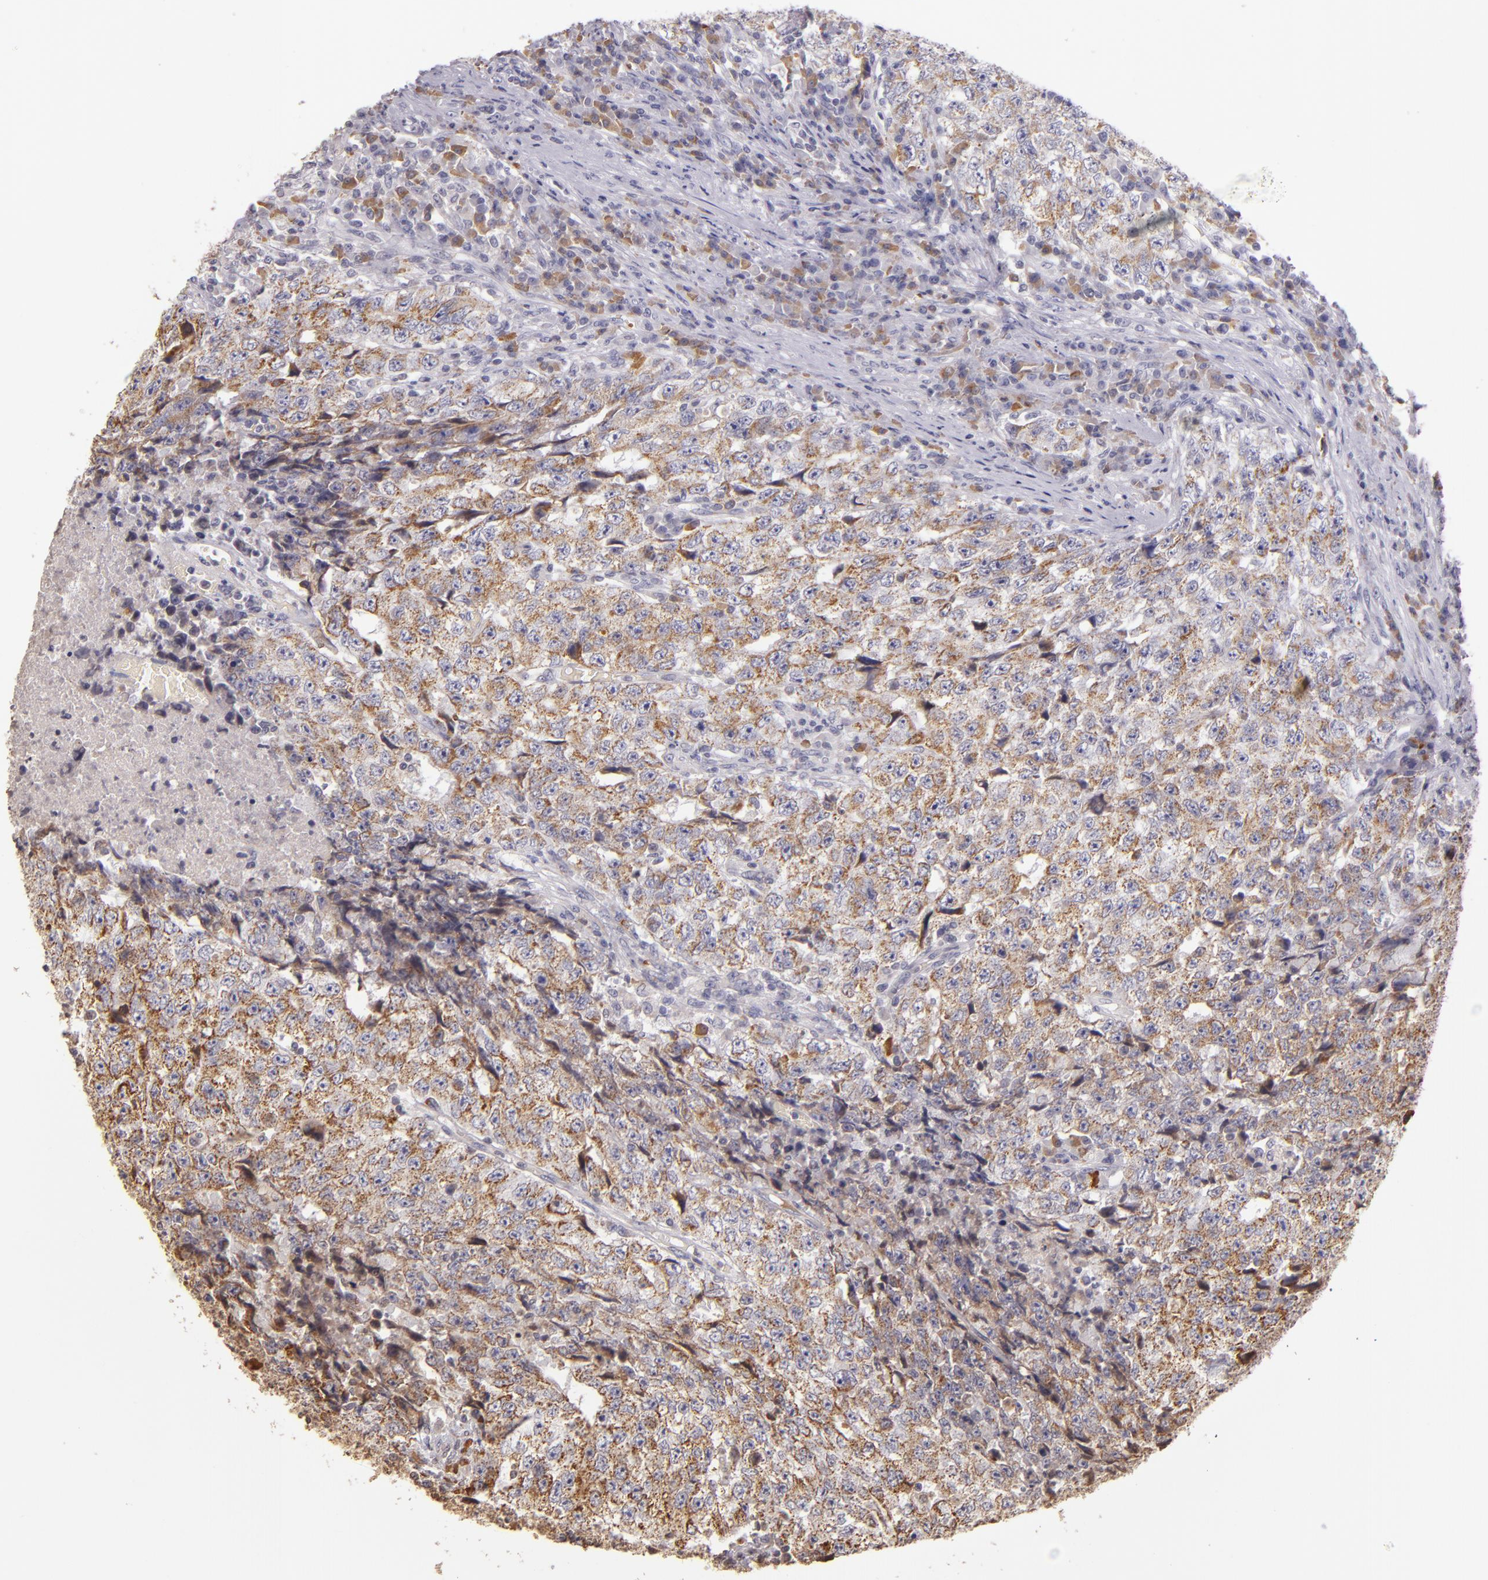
{"staining": {"intensity": "moderate", "quantity": "25%-75%", "location": "cytoplasmic/membranous,nuclear"}, "tissue": "testis cancer", "cell_type": "Tumor cells", "image_type": "cancer", "snomed": [{"axis": "morphology", "description": "Necrosis, NOS"}, {"axis": "morphology", "description": "Carcinoma, Embryonal, NOS"}, {"axis": "topography", "description": "Testis"}], "caption": "About 25%-75% of tumor cells in testis embryonal carcinoma show moderate cytoplasmic/membranous and nuclear protein positivity as visualized by brown immunohistochemical staining.", "gene": "ABL1", "patient": {"sex": "male", "age": 19}}